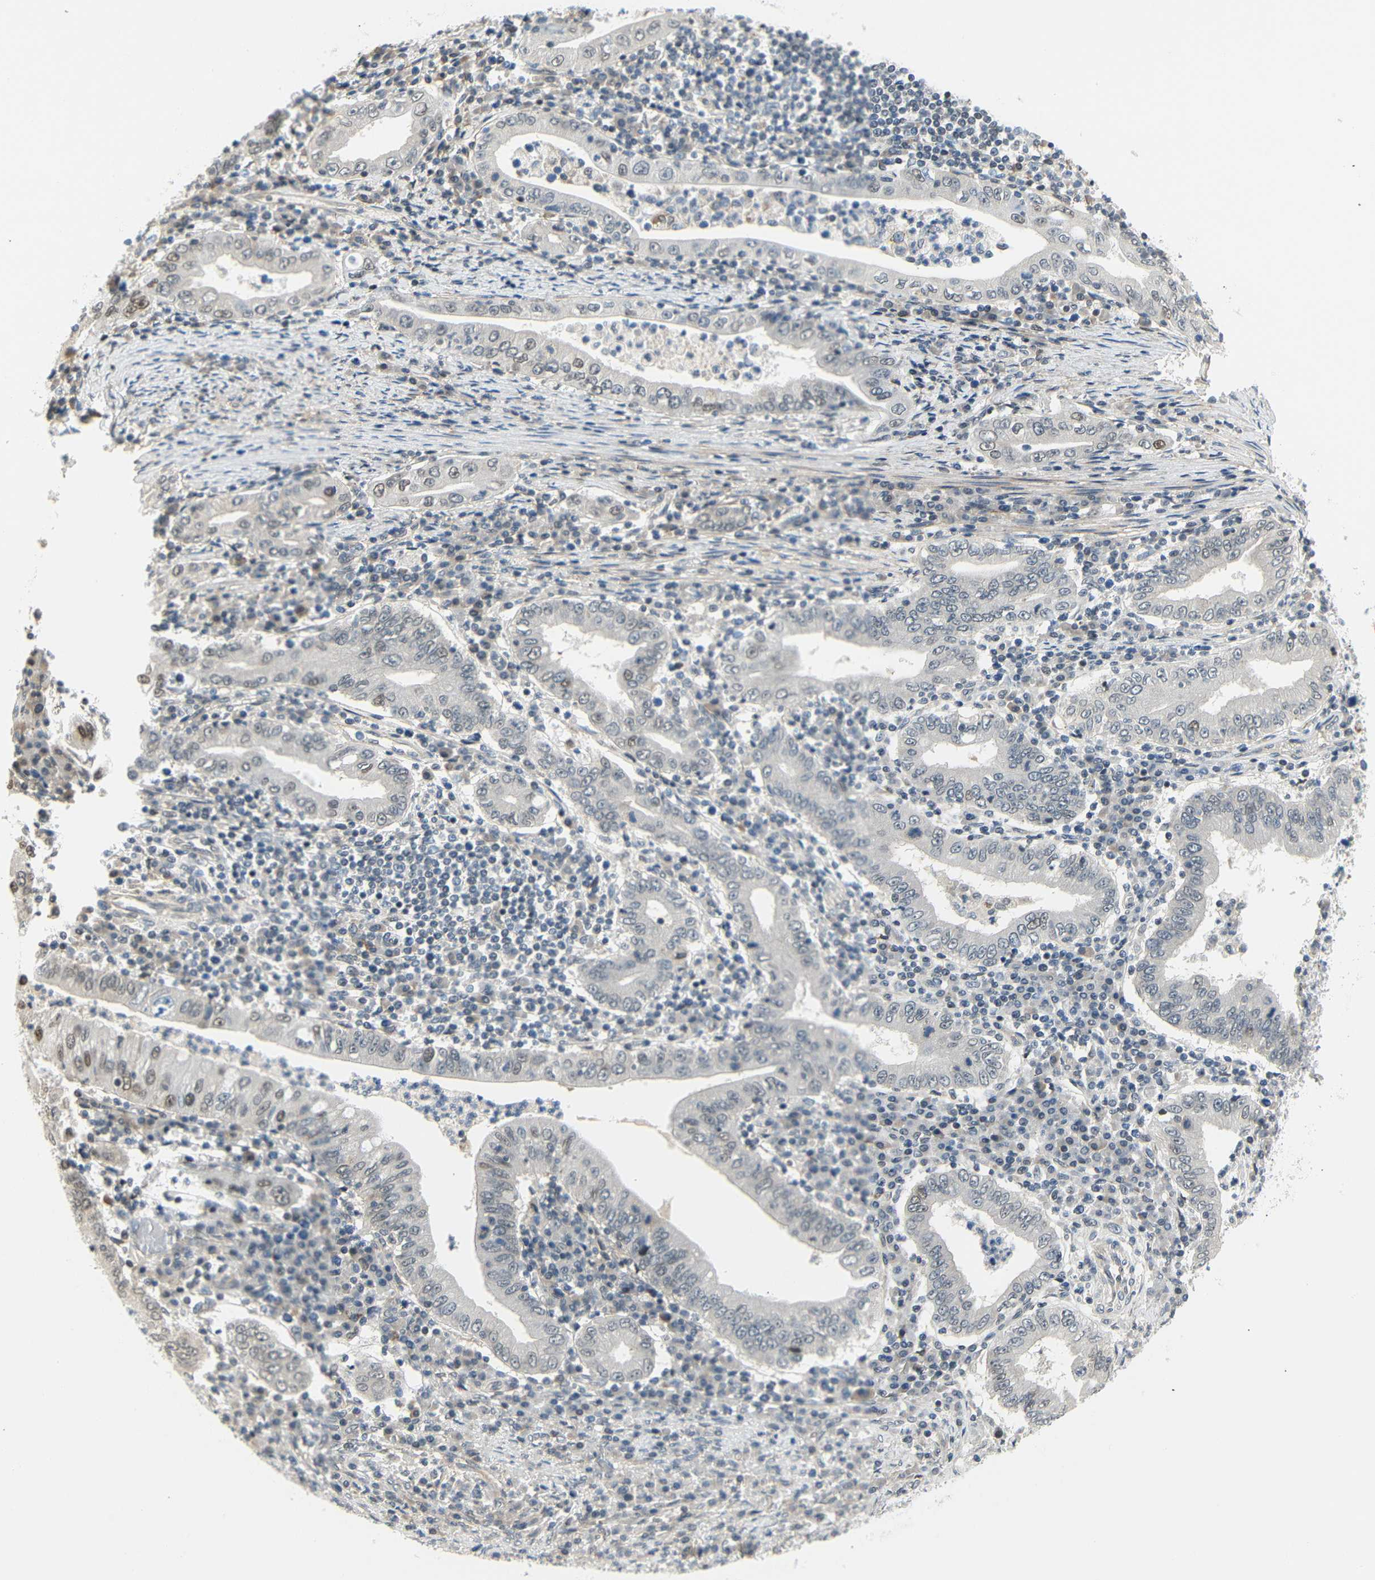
{"staining": {"intensity": "weak", "quantity": "<25%", "location": "nuclear"}, "tissue": "stomach cancer", "cell_type": "Tumor cells", "image_type": "cancer", "snomed": [{"axis": "morphology", "description": "Normal tissue, NOS"}, {"axis": "morphology", "description": "Adenocarcinoma, NOS"}, {"axis": "topography", "description": "Esophagus"}, {"axis": "topography", "description": "Stomach, upper"}, {"axis": "topography", "description": "Peripheral nerve tissue"}], "caption": "Immunohistochemical staining of stomach adenocarcinoma displays no significant expression in tumor cells. (Stains: DAB (3,3'-diaminobenzidine) IHC with hematoxylin counter stain, Microscopy: brightfield microscopy at high magnification).", "gene": "IMPG2", "patient": {"sex": "male", "age": 62}}